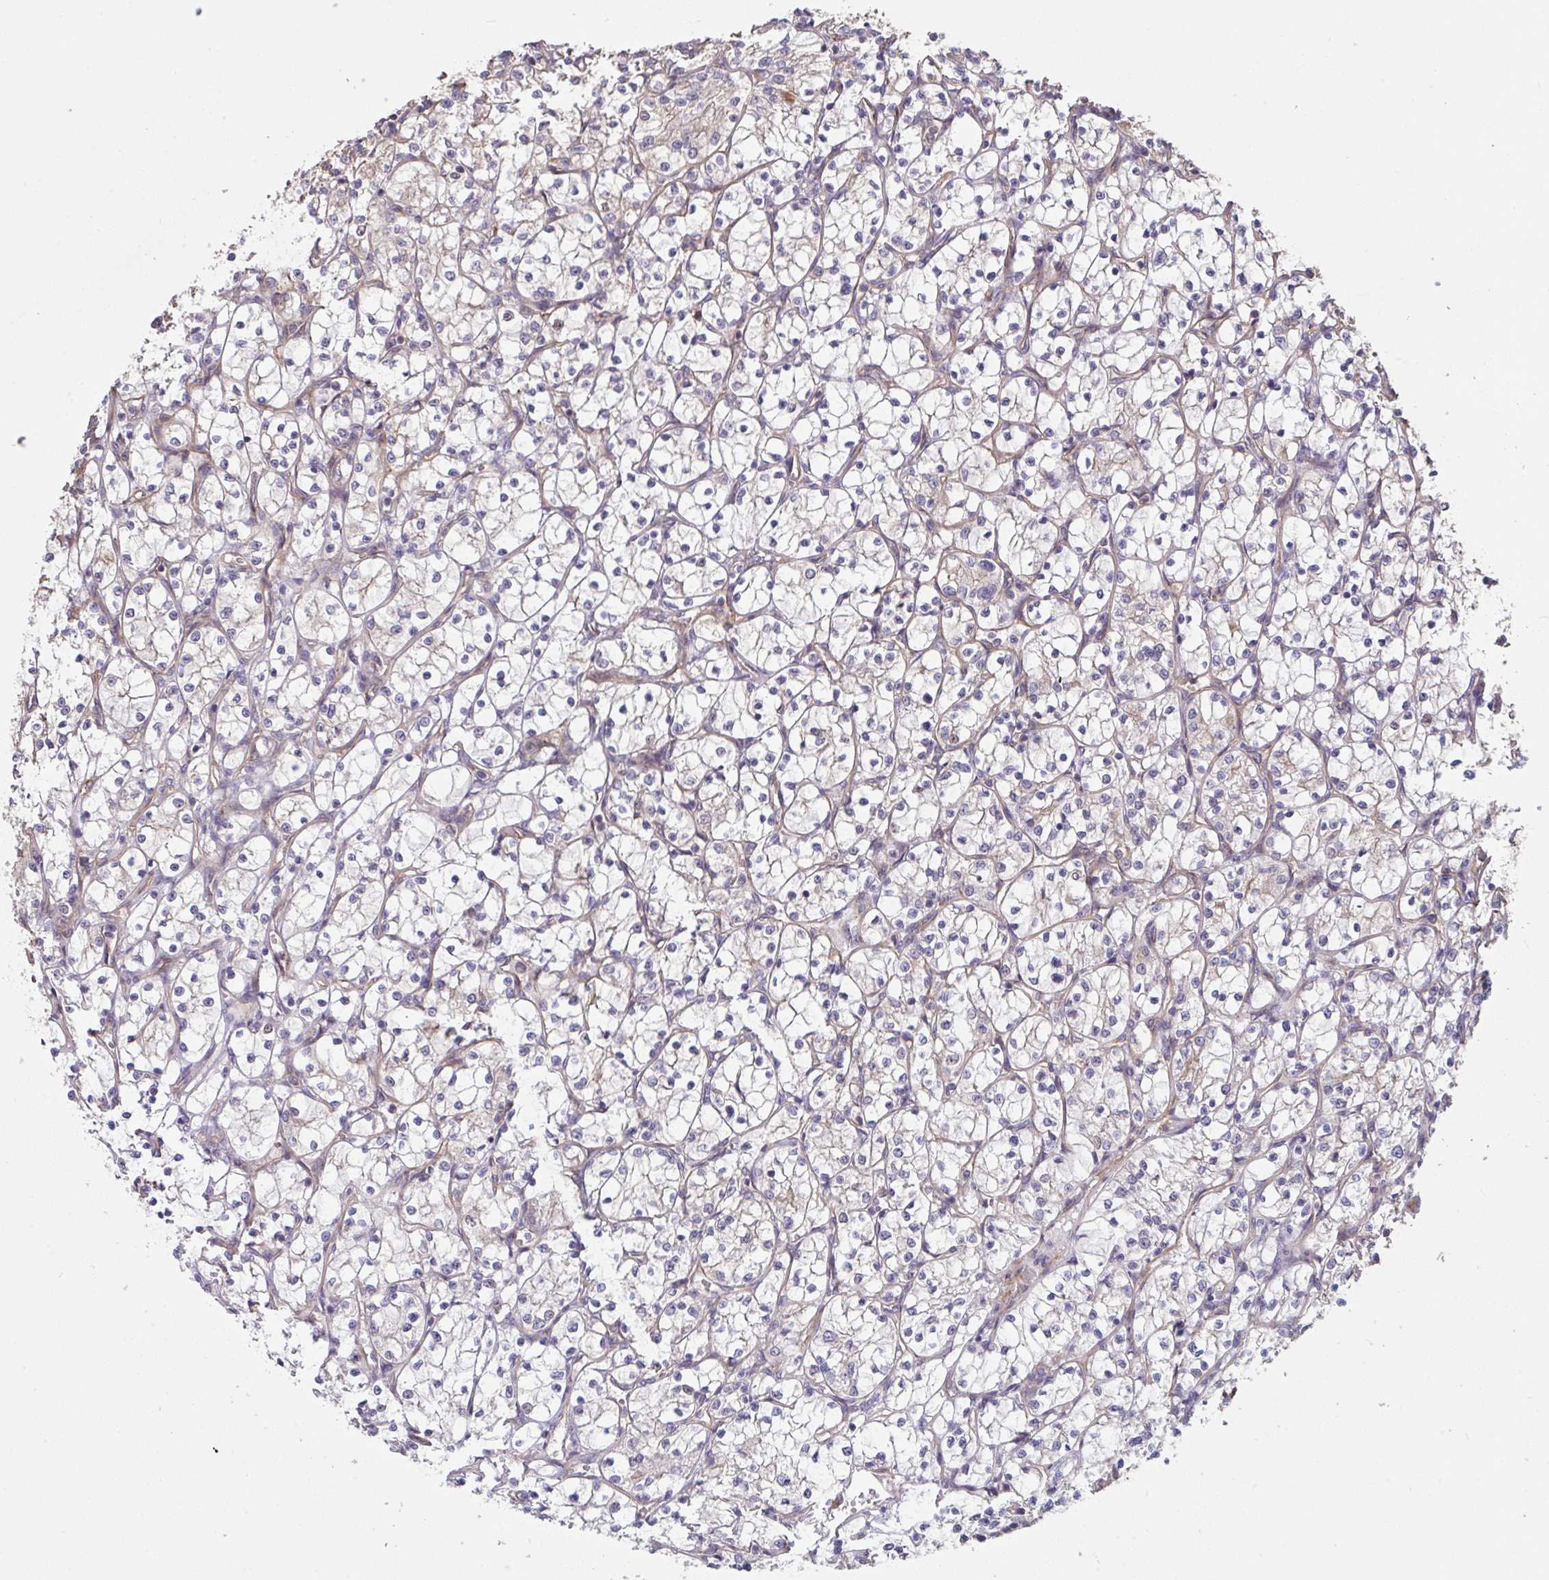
{"staining": {"intensity": "negative", "quantity": "none", "location": "none"}, "tissue": "renal cancer", "cell_type": "Tumor cells", "image_type": "cancer", "snomed": [{"axis": "morphology", "description": "Adenocarcinoma, NOS"}, {"axis": "topography", "description": "Kidney"}], "caption": "This is a histopathology image of immunohistochemistry (IHC) staining of renal adenocarcinoma, which shows no staining in tumor cells.", "gene": "IPO5", "patient": {"sex": "female", "age": 69}}